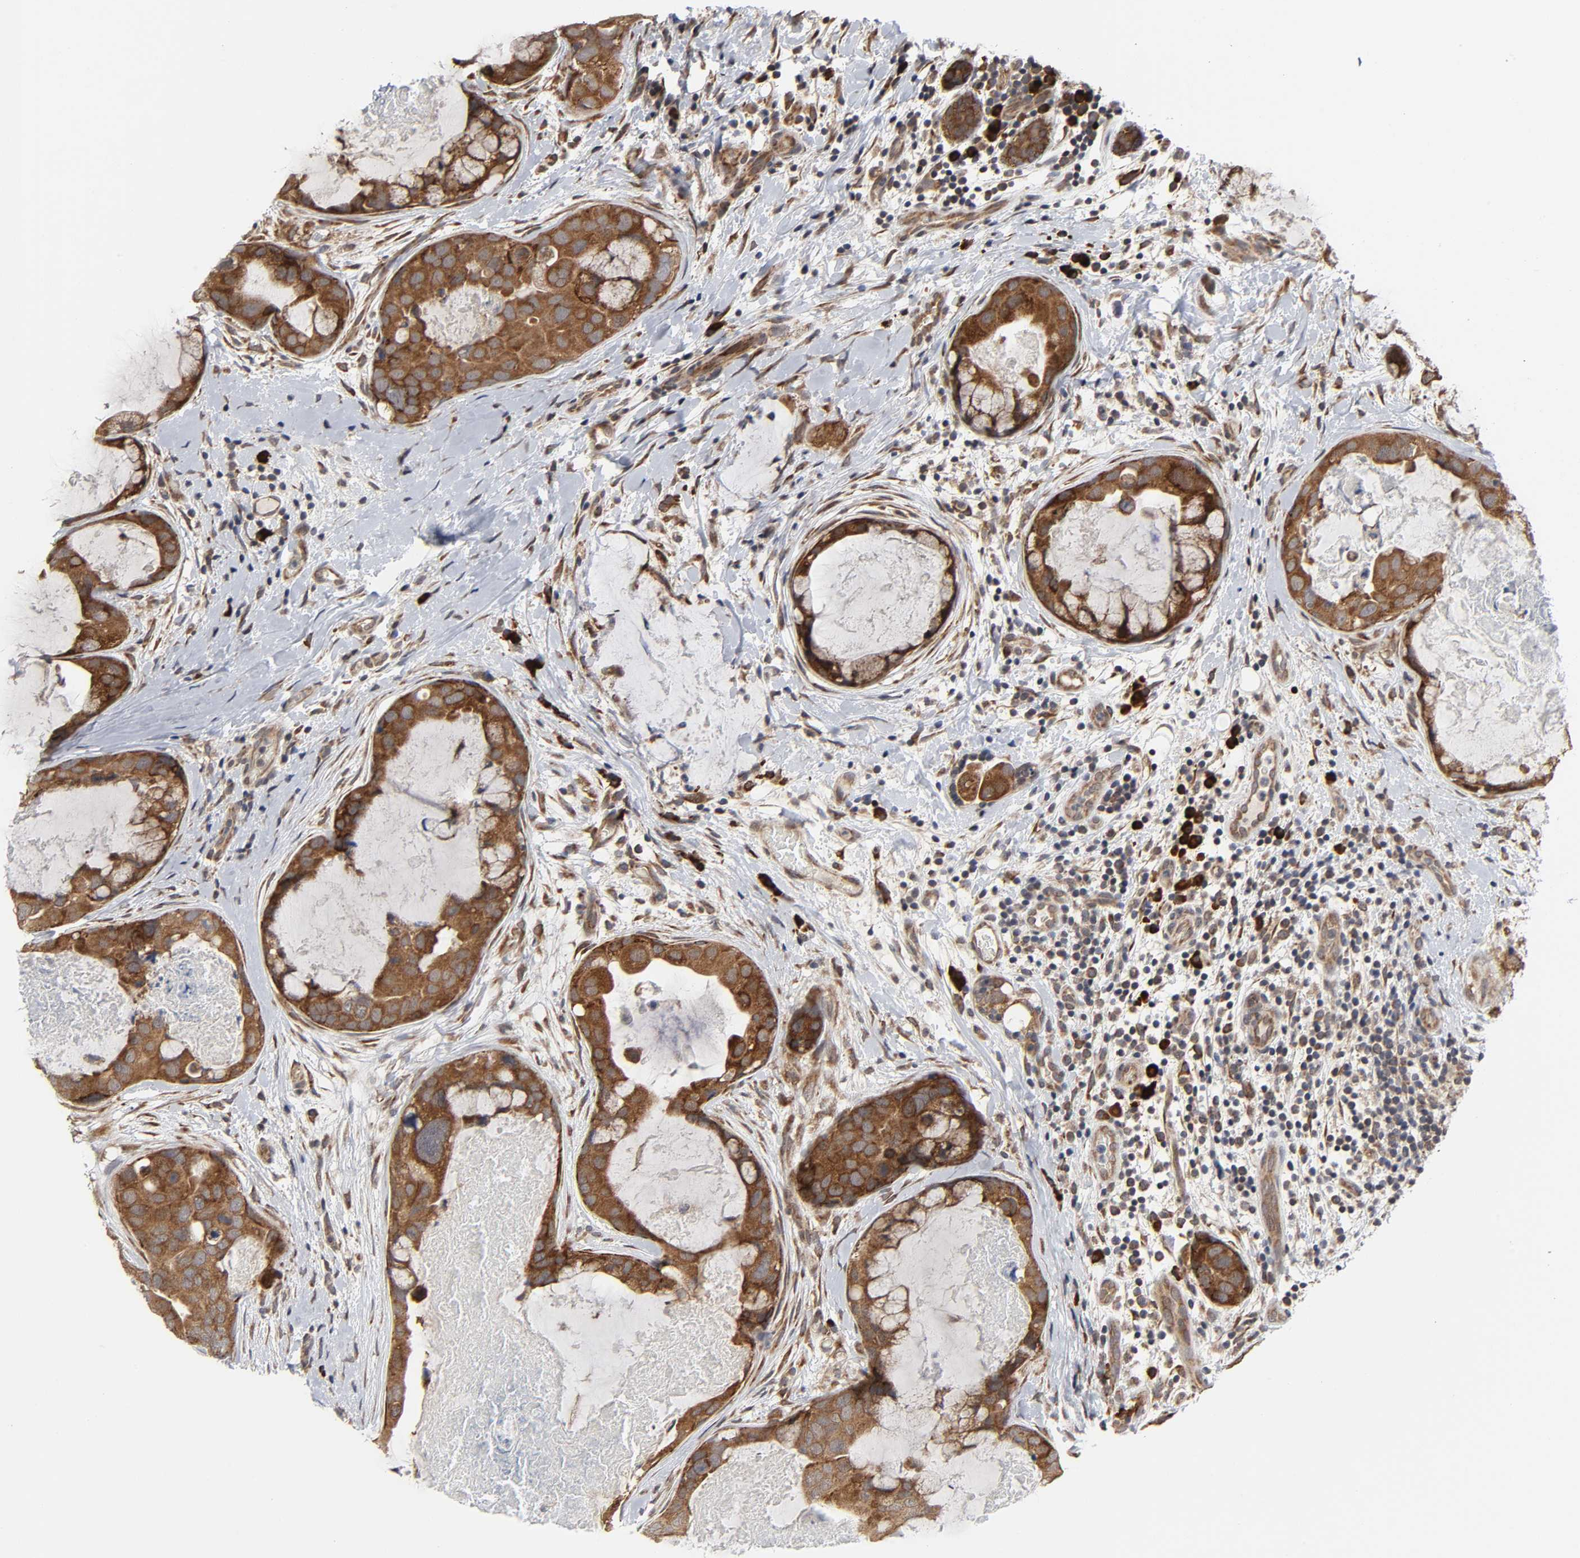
{"staining": {"intensity": "strong", "quantity": ">75%", "location": "cytoplasmic/membranous"}, "tissue": "breast cancer", "cell_type": "Tumor cells", "image_type": "cancer", "snomed": [{"axis": "morphology", "description": "Duct carcinoma"}, {"axis": "topography", "description": "Breast"}], "caption": "DAB (3,3'-diaminobenzidine) immunohistochemical staining of breast cancer (invasive ductal carcinoma) demonstrates strong cytoplasmic/membranous protein expression in approximately >75% of tumor cells.", "gene": "SLC30A9", "patient": {"sex": "female", "age": 40}}